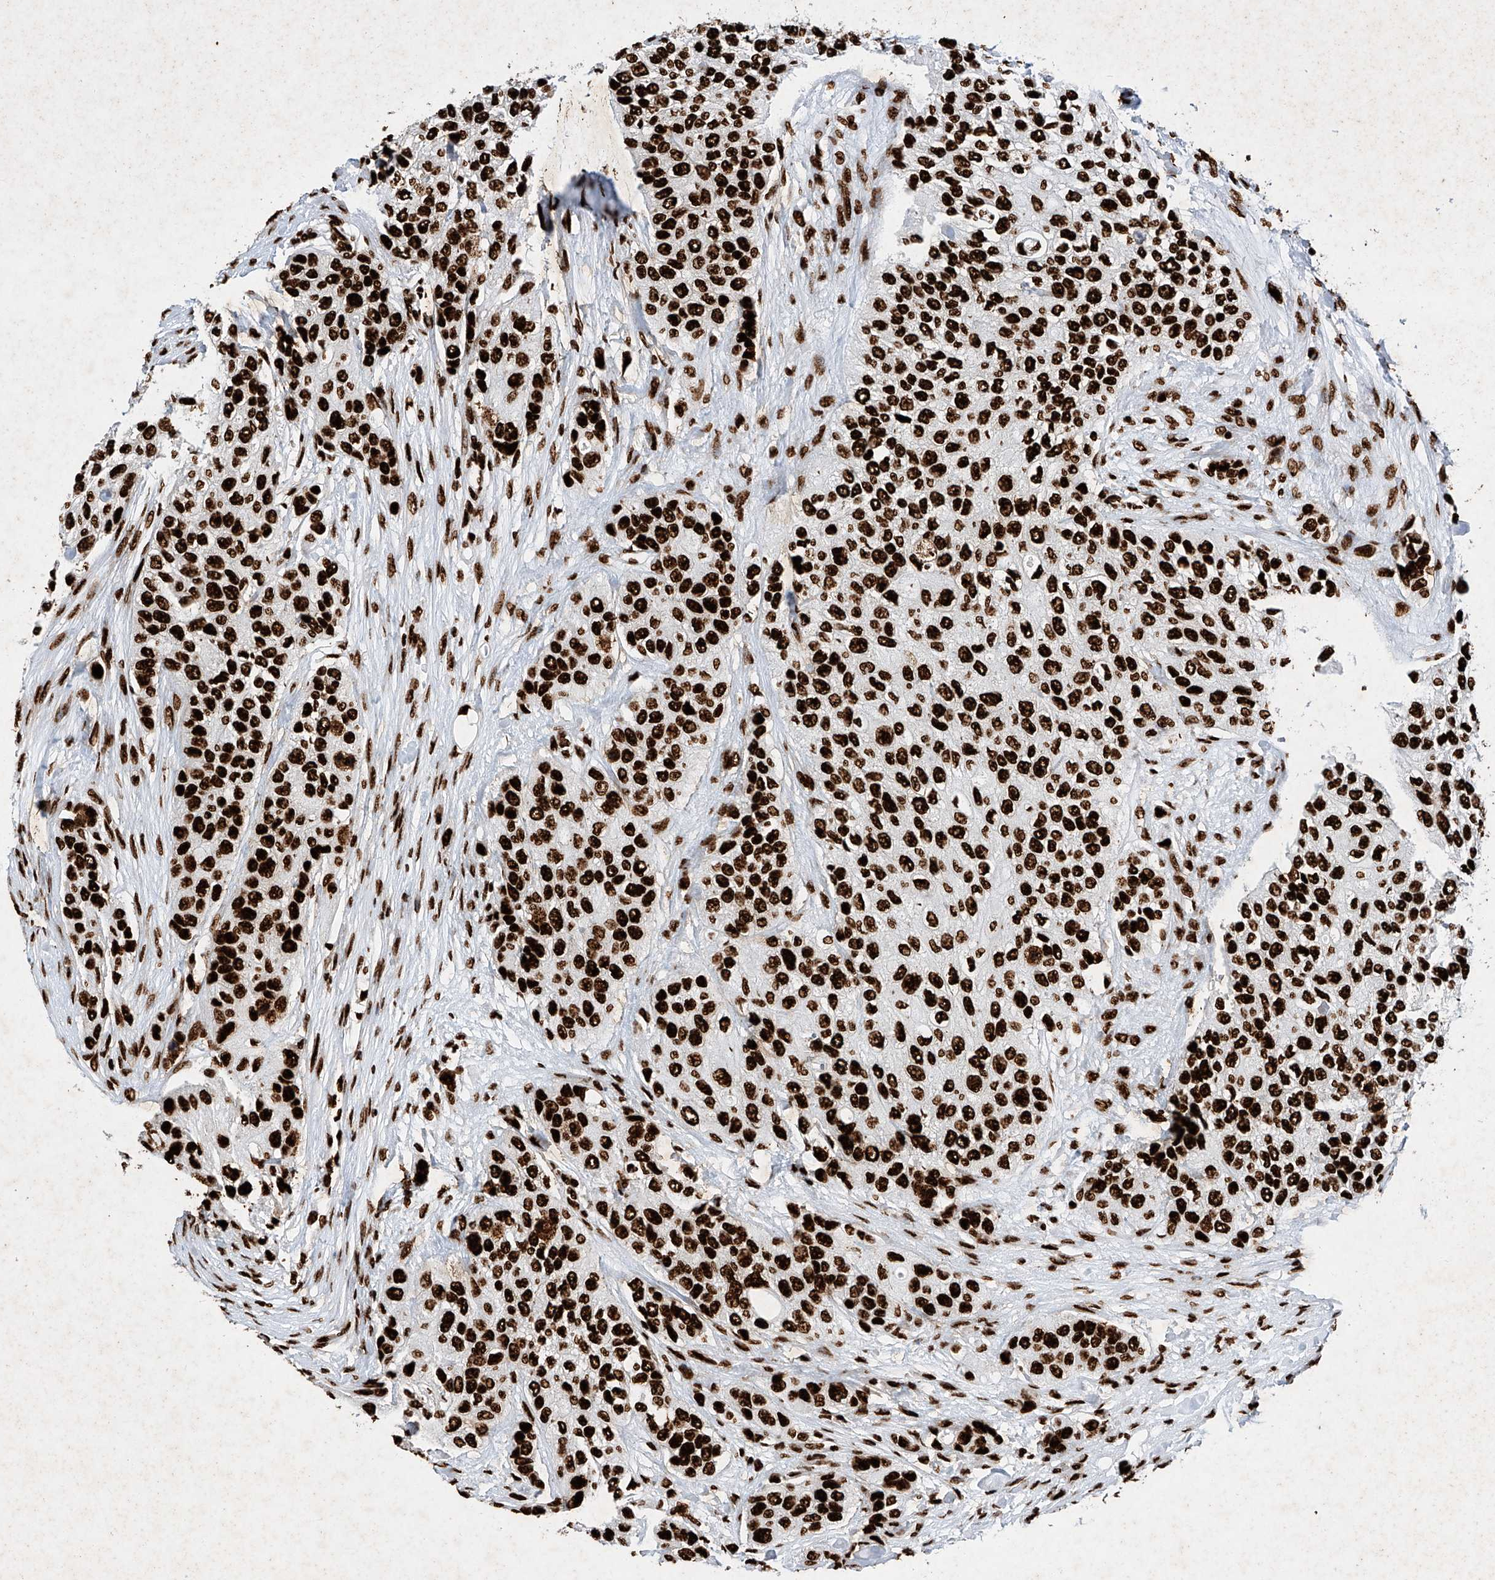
{"staining": {"intensity": "strong", "quantity": ">75%", "location": "nuclear"}, "tissue": "urothelial cancer", "cell_type": "Tumor cells", "image_type": "cancer", "snomed": [{"axis": "morphology", "description": "Urothelial carcinoma, High grade"}, {"axis": "topography", "description": "Urinary bladder"}], "caption": "The immunohistochemical stain highlights strong nuclear staining in tumor cells of urothelial carcinoma (high-grade) tissue.", "gene": "SRSF6", "patient": {"sex": "female", "age": 56}}